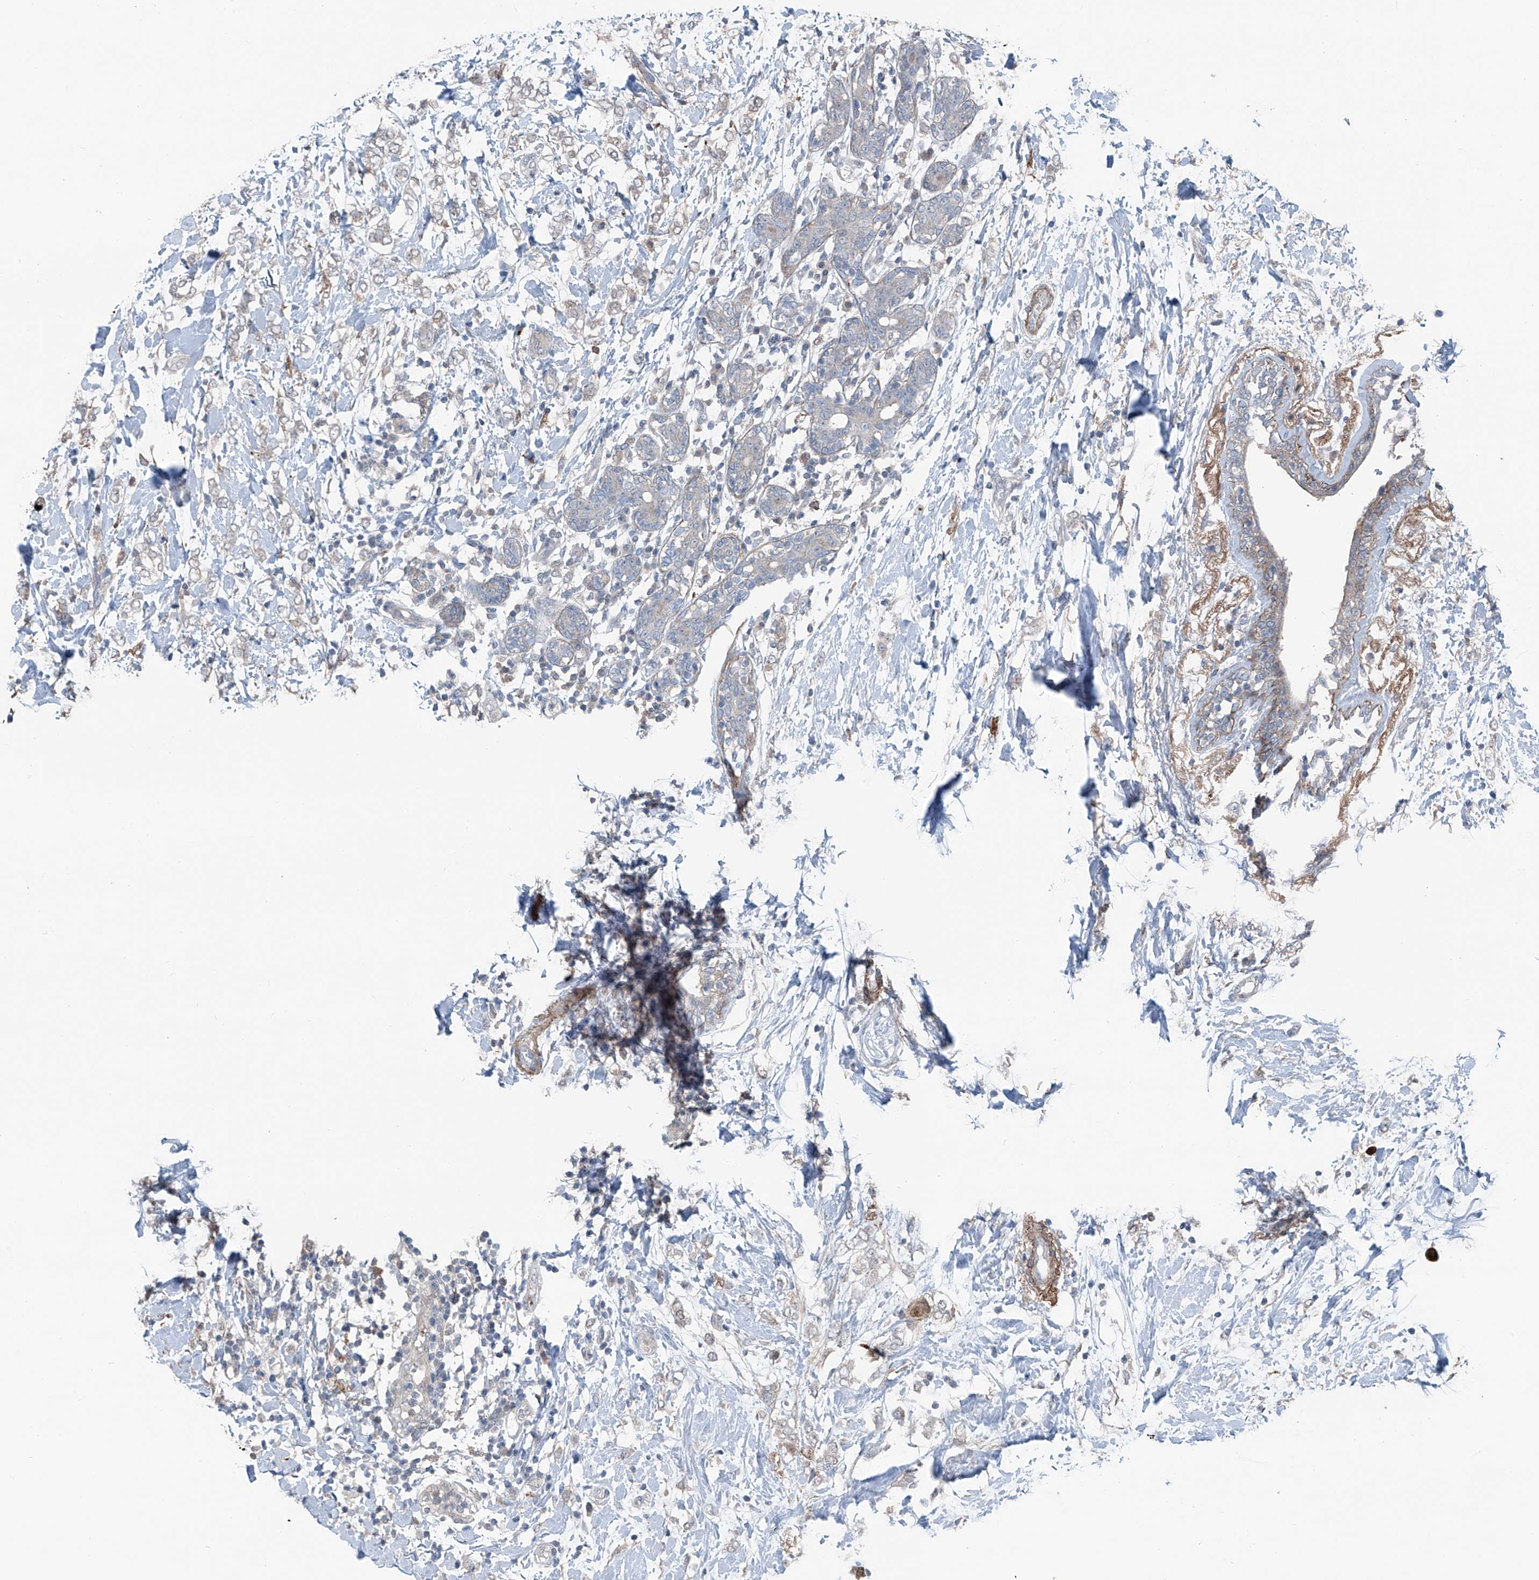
{"staining": {"intensity": "moderate", "quantity": "<25%", "location": "cytoplasmic/membranous"}, "tissue": "breast cancer", "cell_type": "Tumor cells", "image_type": "cancer", "snomed": [{"axis": "morphology", "description": "Normal tissue, NOS"}, {"axis": "morphology", "description": "Lobular carcinoma"}, {"axis": "topography", "description": "Breast"}], "caption": "Protein expression analysis of human lobular carcinoma (breast) reveals moderate cytoplasmic/membranous expression in approximately <25% of tumor cells.", "gene": "HSPB11", "patient": {"sex": "female", "age": 47}}